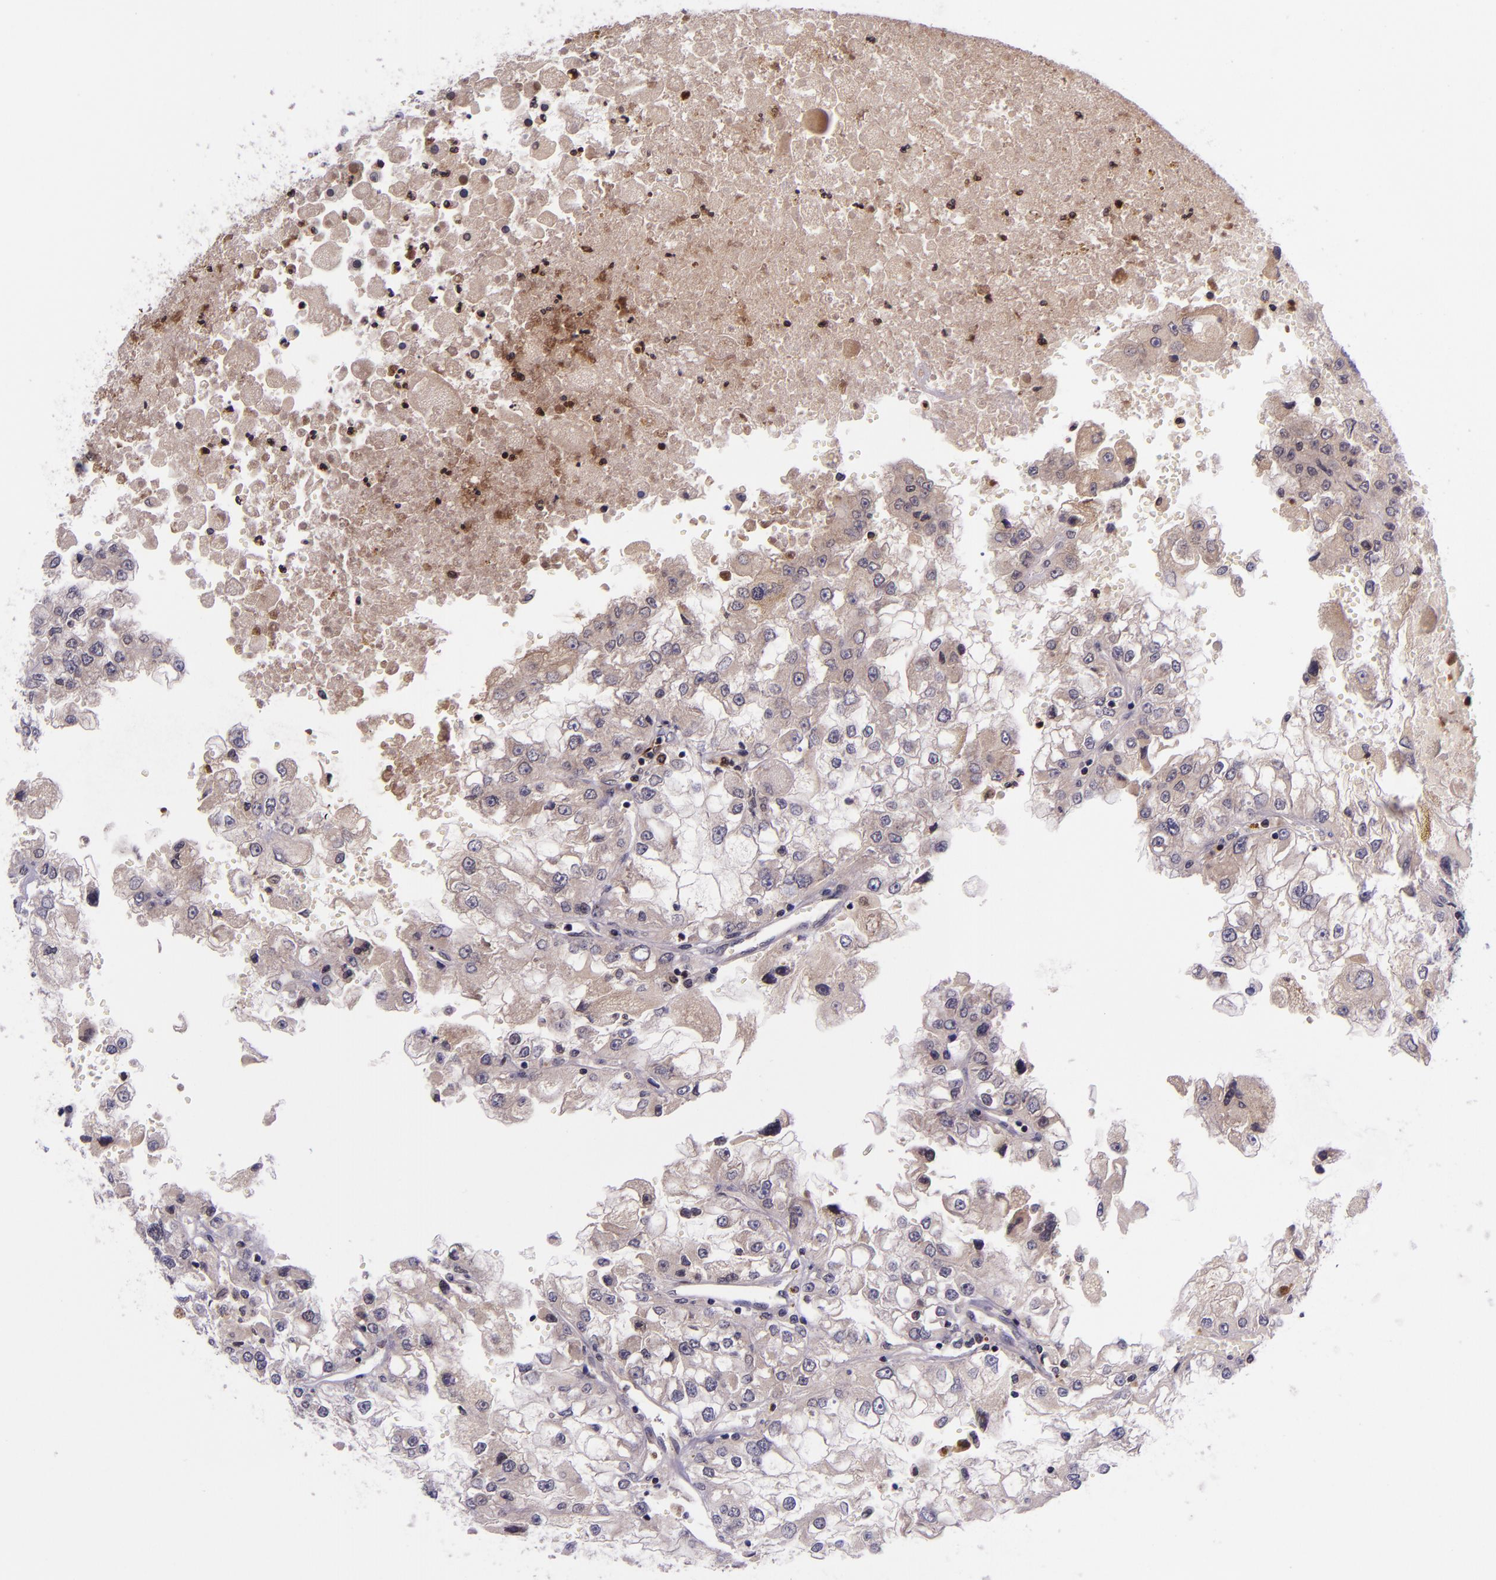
{"staining": {"intensity": "negative", "quantity": "none", "location": "none"}, "tissue": "renal cancer", "cell_type": "Tumor cells", "image_type": "cancer", "snomed": [{"axis": "morphology", "description": "Adenocarcinoma, NOS"}, {"axis": "topography", "description": "Kidney"}], "caption": "Immunohistochemistry (IHC) image of neoplastic tissue: human renal adenocarcinoma stained with DAB displays no significant protein expression in tumor cells.", "gene": "SELL", "patient": {"sex": "female", "age": 83}}